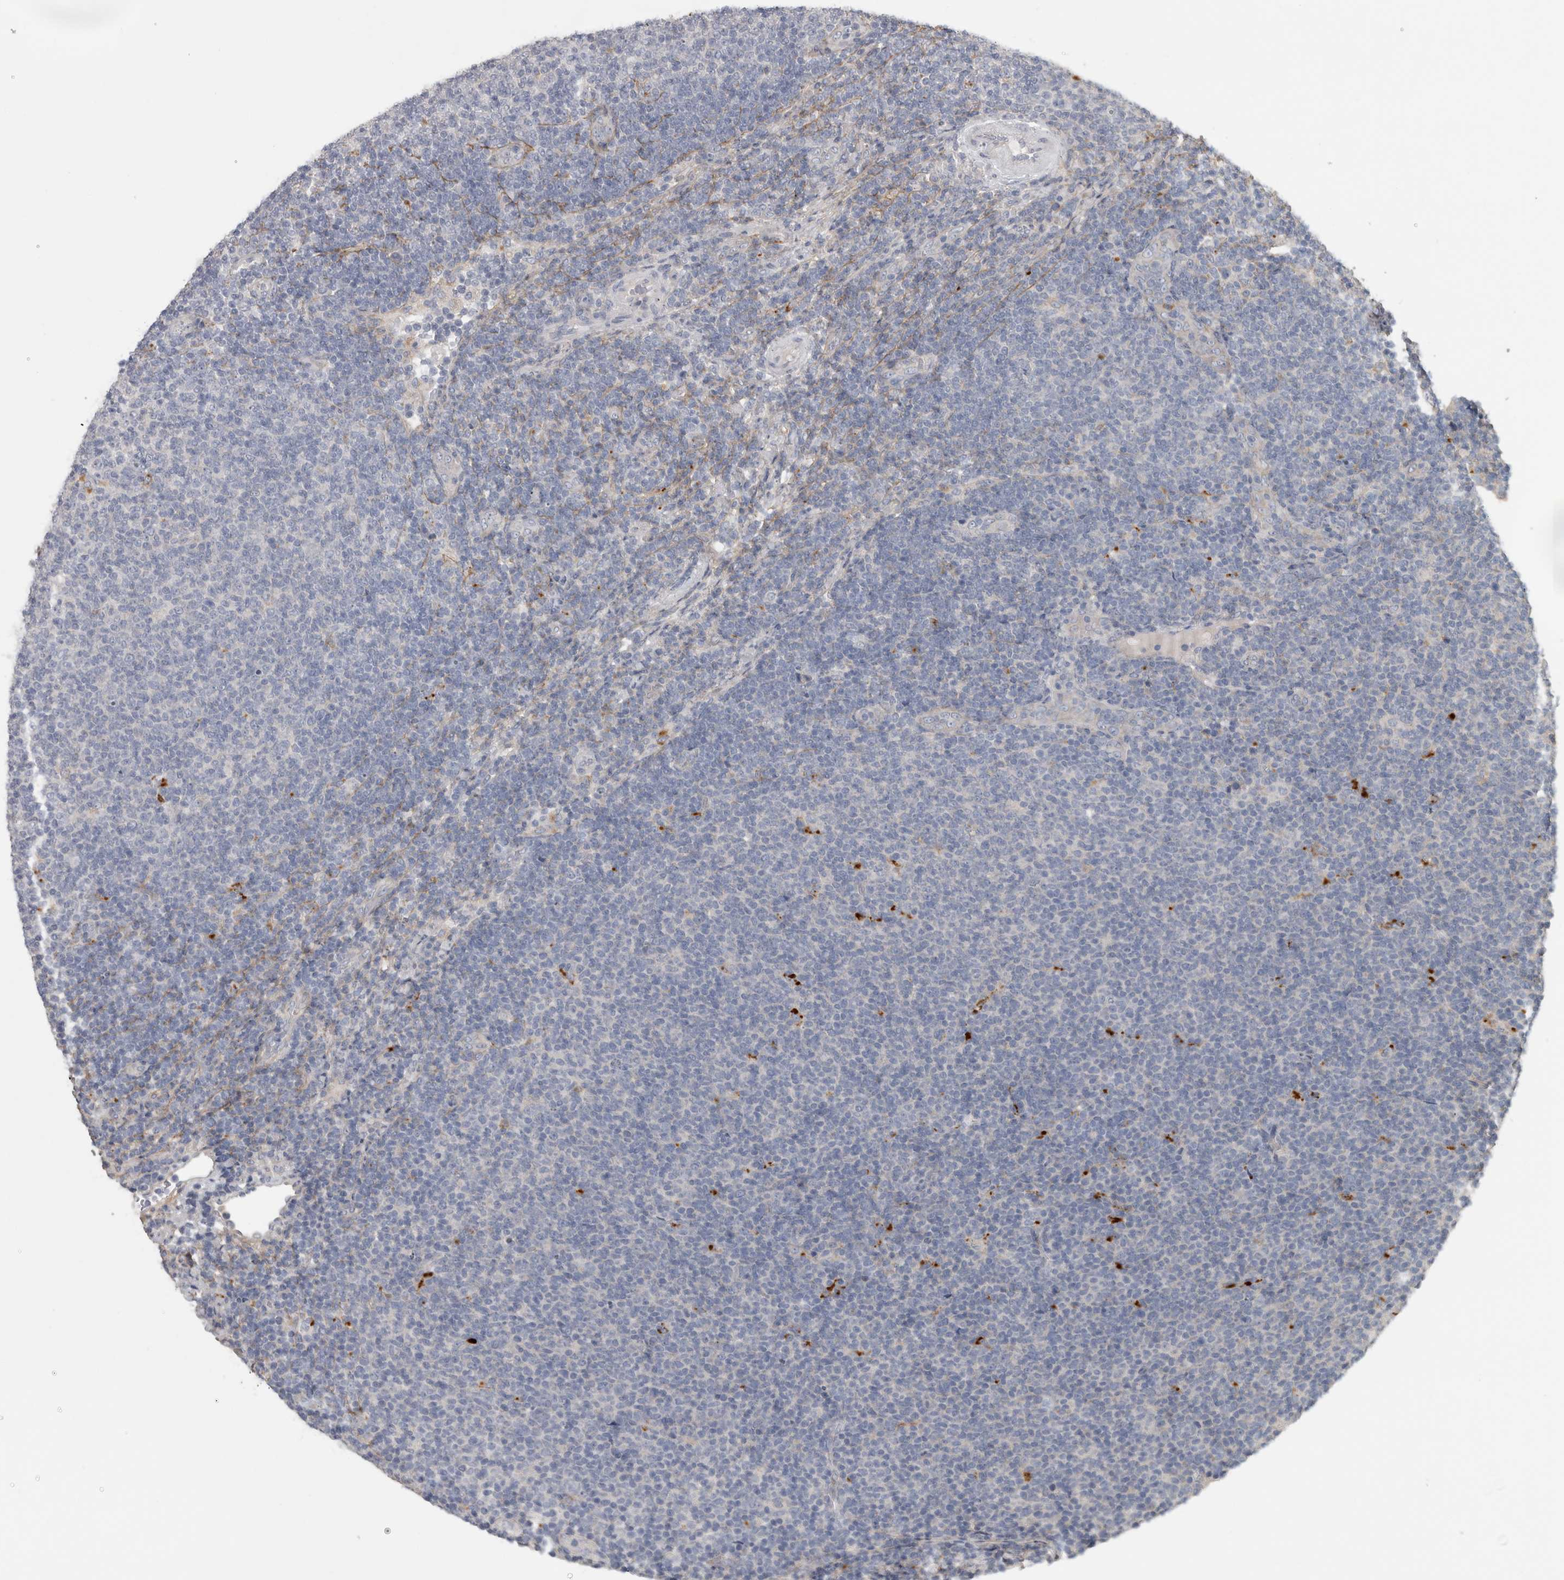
{"staining": {"intensity": "negative", "quantity": "none", "location": "none"}, "tissue": "lymphoma", "cell_type": "Tumor cells", "image_type": "cancer", "snomed": [{"axis": "morphology", "description": "Malignant lymphoma, non-Hodgkin's type, Low grade"}, {"axis": "topography", "description": "Lymph node"}], "caption": "DAB immunohistochemical staining of lymphoma reveals no significant staining in tumor cells.", "gene": "ATXN2", "patient": {"sex": "male", "age": 66}}